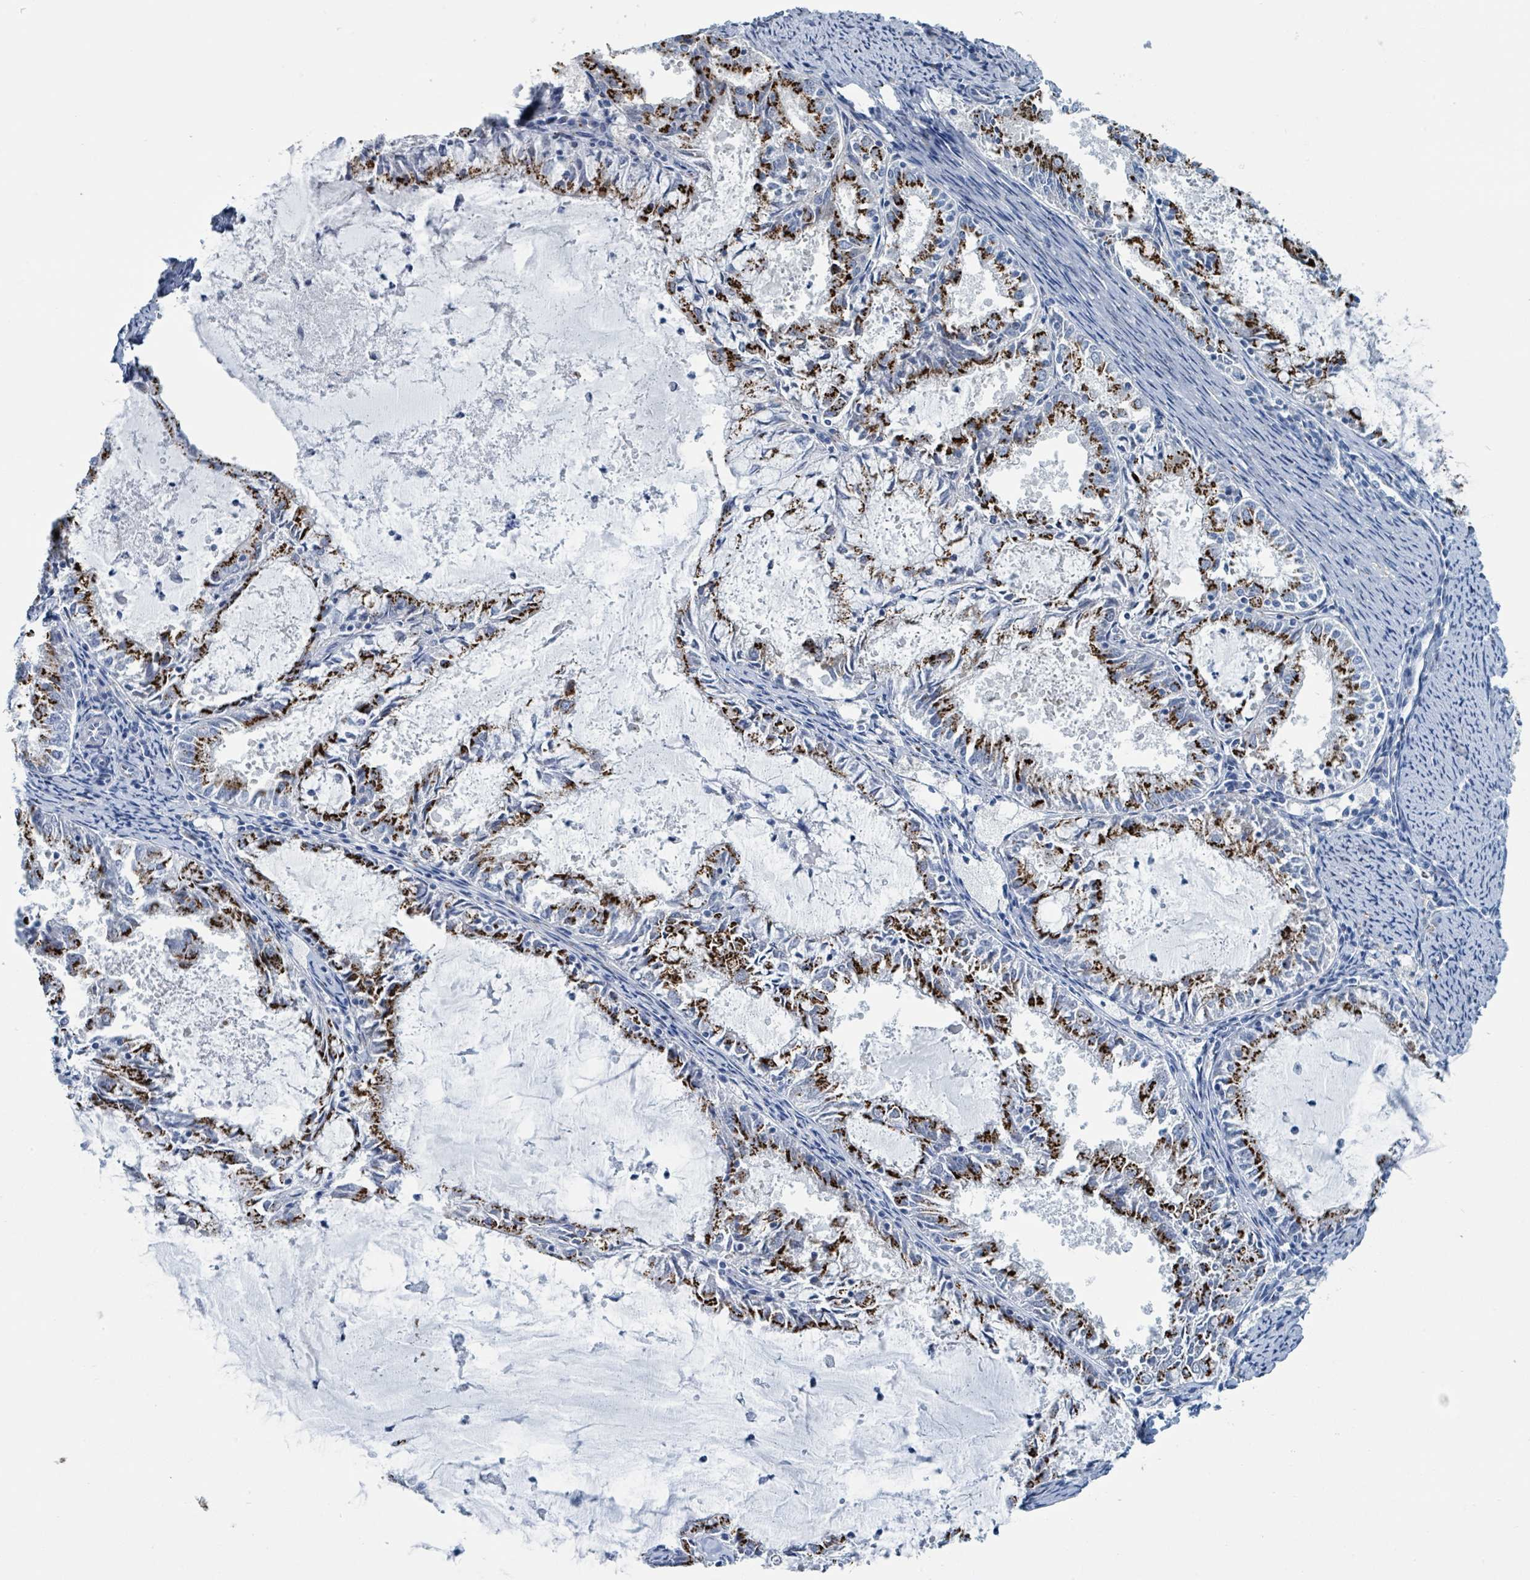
{"staining": {"intensity": "strong", "quantity": "25%-75%", "location": "cytoplasmic/membranous"}, "tissue": "endometrial cancer", "cell_type": "Tumor cells", "image_type": "cancer", "snomed": [{"axis": "morphology", "description": "Adenocarcinoma, NOS"}, {"axis": "topography", "description": "Endometrium"}], "caption": "IHC photomicrograph of human adenocarcinoma (endometrial) stained for a protein (brown), which reveals high levels of strong cytoplasmic/membranous expression in about 25%-75% of tumor cells.", "gene": "DCAF5", "patient": {"sex": "female", "age": 57}}